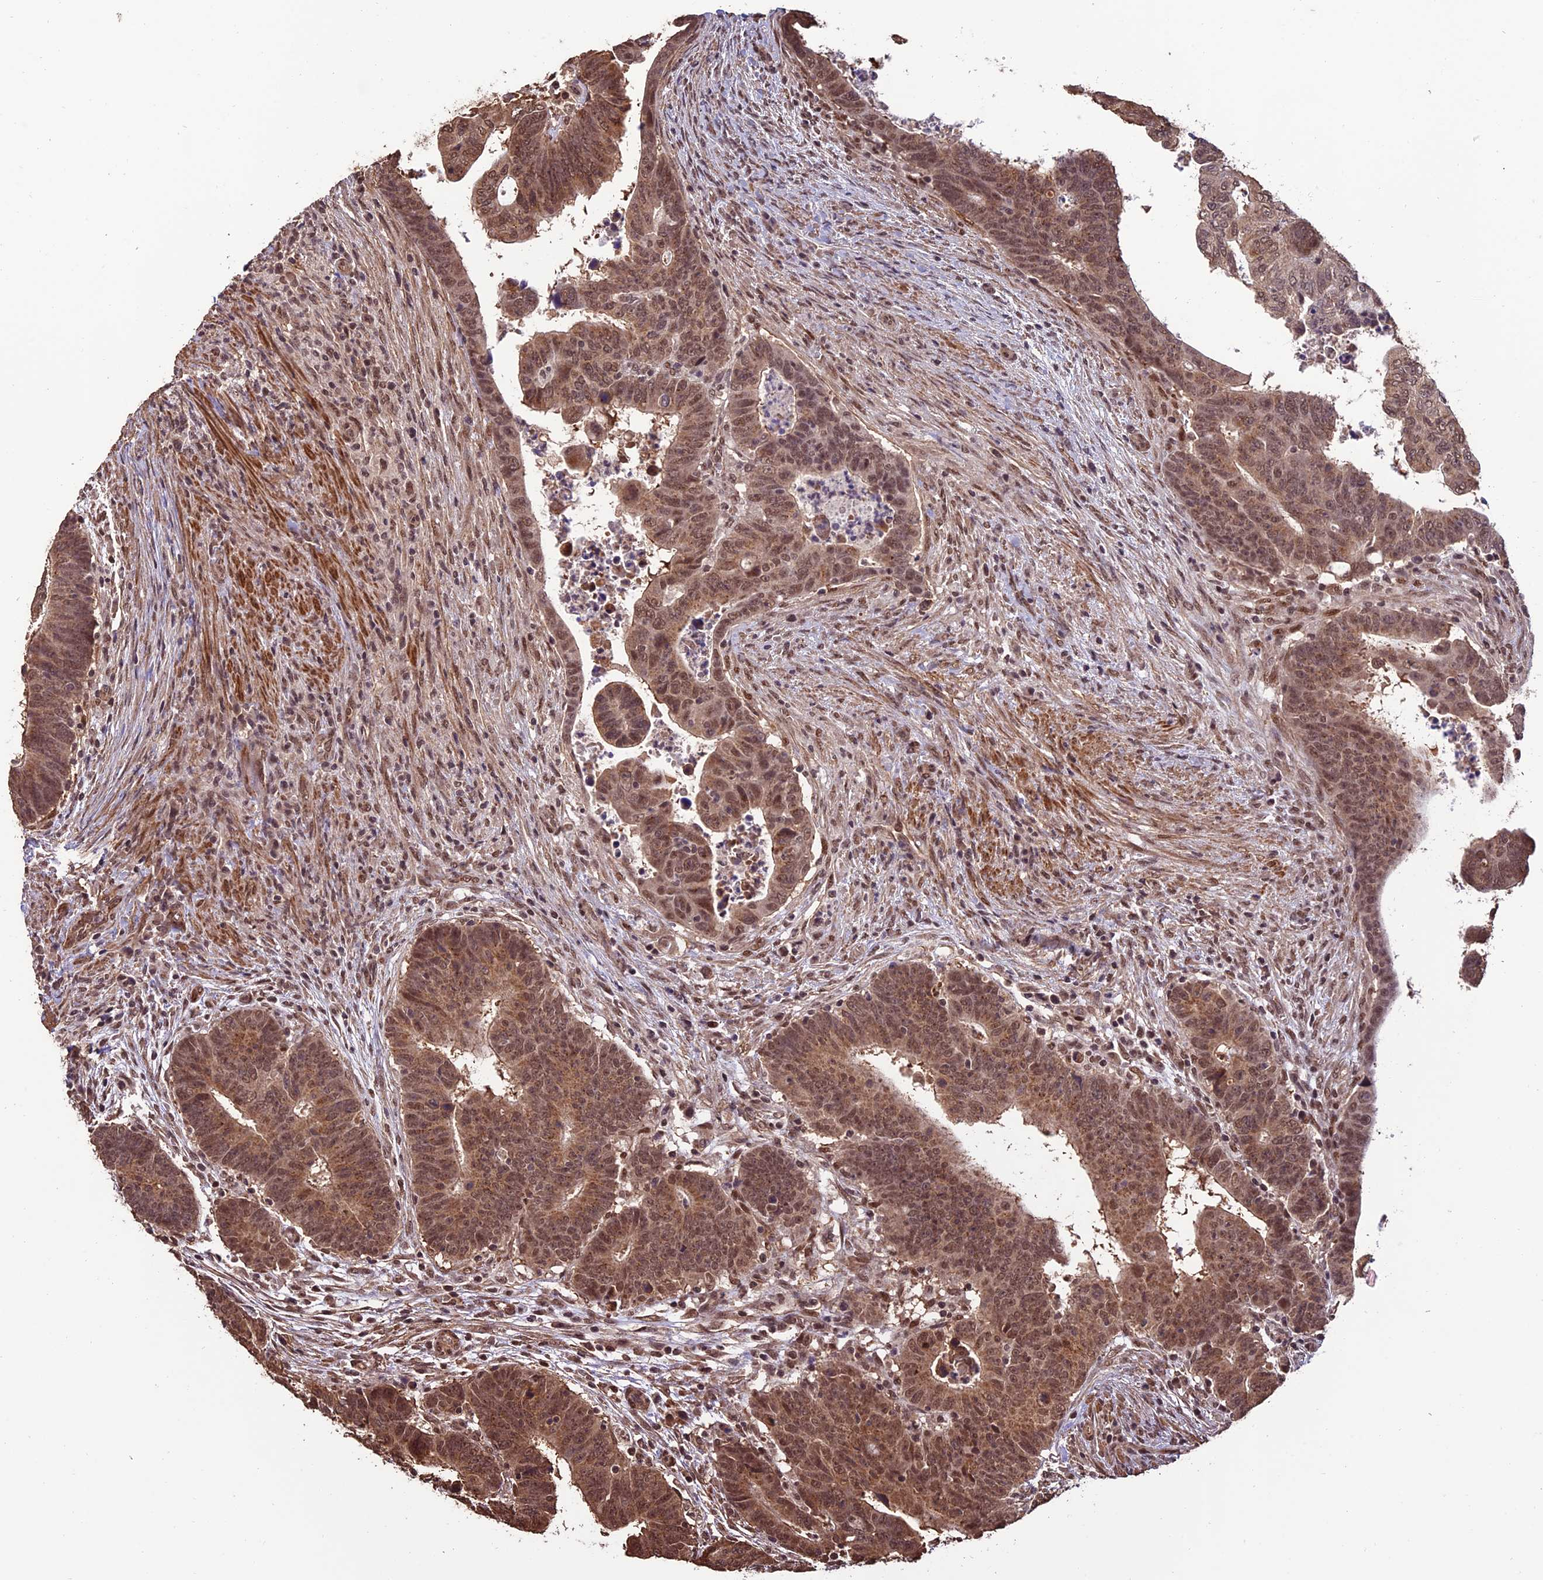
{"staining": {"intensity": "moderate", "quantity": ">75%", "location": "cytoplasmic/membranous,nuclear"}, "tissue": "colorectal cancer", "cell_type": "Tumor cells", "image_type": "cancer", "snomed": [{"axis": "morphology", "description": "Normal tissue, NOS"}, {"axis": "morphology", "description": "Adenocarcinoma, NOS"}, {"axis": "topography", "description": "Rectum"}], "caption": "Moderate cytoplasmic/membranous and nuclear protein expression is appreciated in about >75% of tumor cells in colorectal adenocarcinoma.", "gene": "CABIN1", "patient": {"sex": "female", "age": 65}}